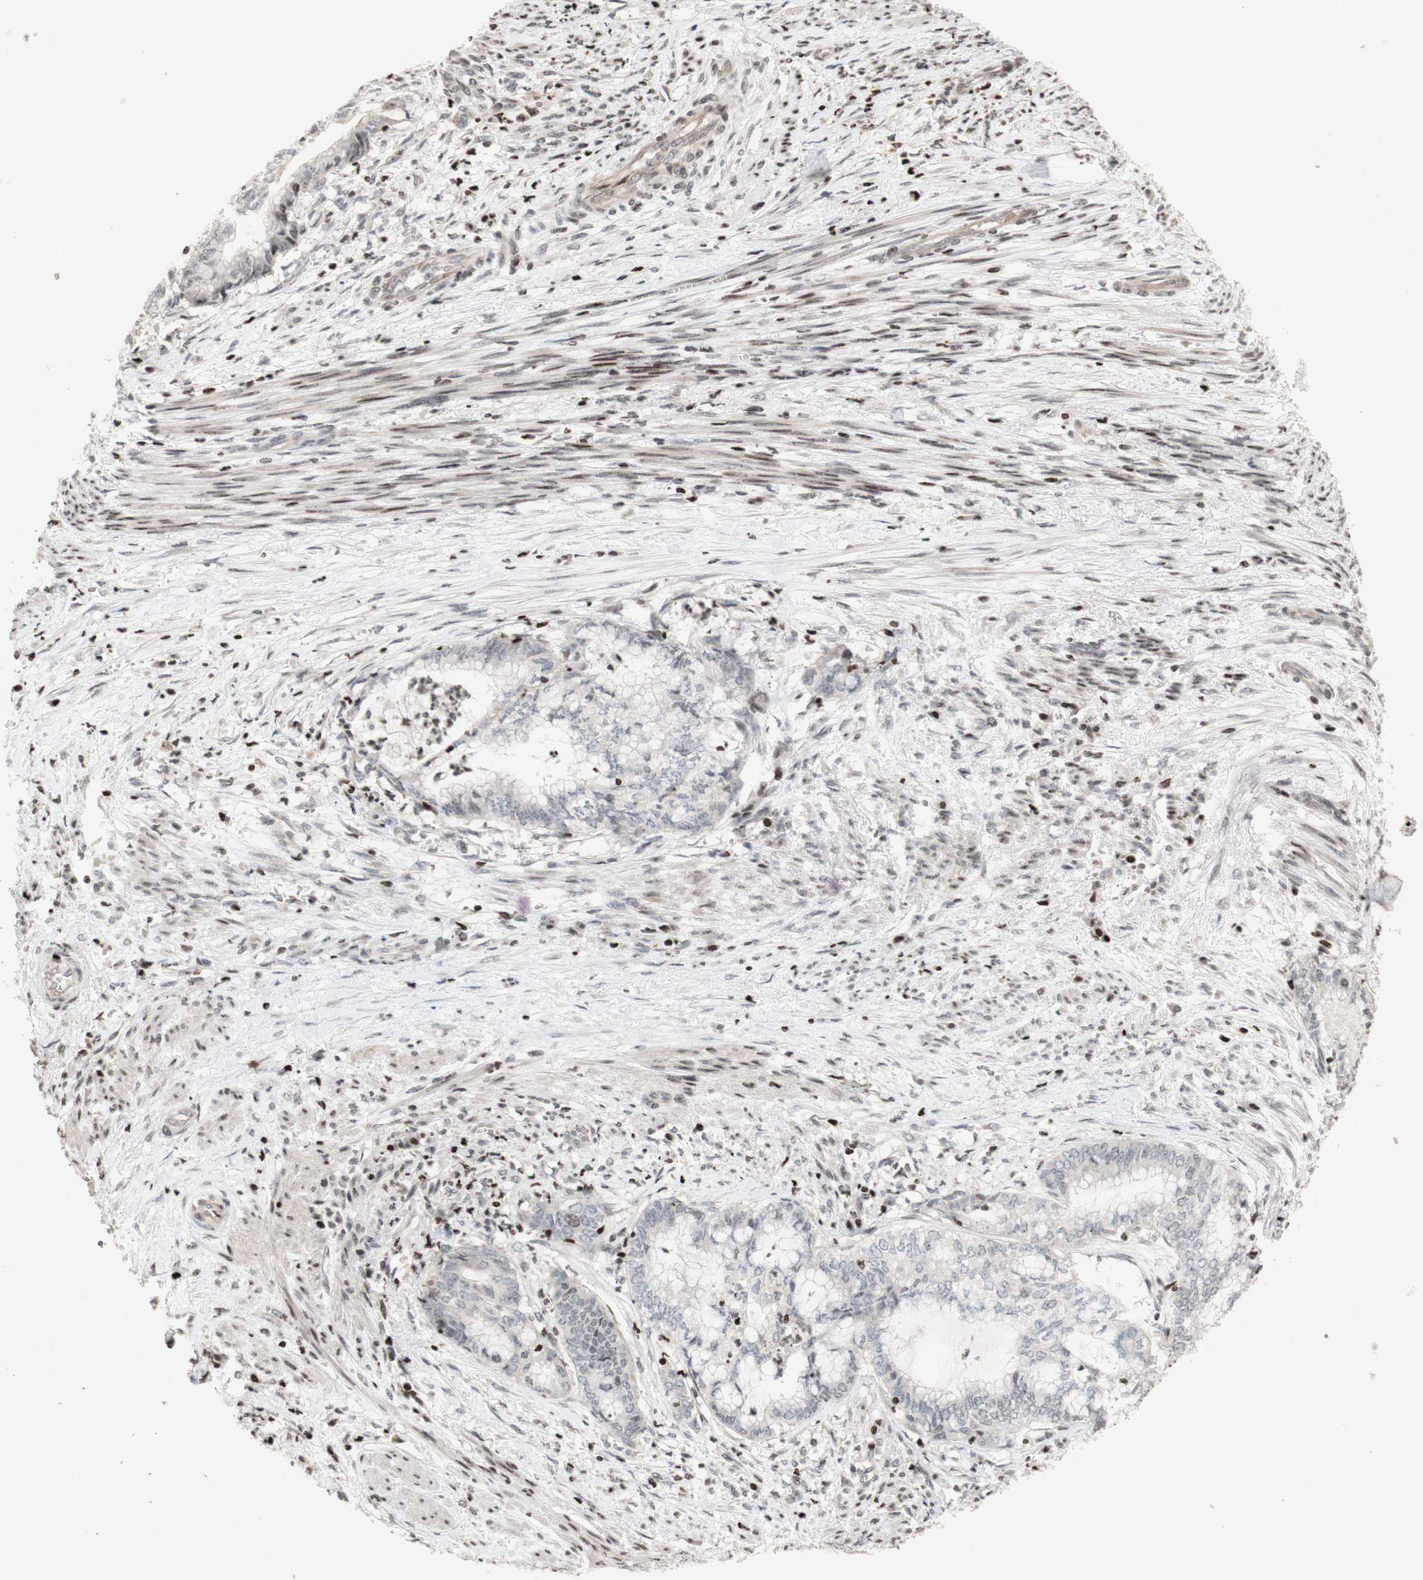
{"staining": {"intensity": "negative", "quantity": "none", "location": "none"}, "tissue": "endometrial cancer", "cell_type": "Tumor cells", "image_type": "cancer", "snomed": [{"axis": "morphology", "description": "Necrosis, NOS"}, {"axis": "morphology", "description": "Adenocarcinoma, NOS"}, {"axis": "topography", "description": "Endometrium"}], "caption": "IHC histopathology image of endometrial cancer stained for a protein (brown), which demonstrates no positivity in tumor cells. (DAB (3,3'-diaminobenzidine) immunohistochemistry (IHC) with hematoxylin counter stain).", "gene": "POLA1", "patient": {"sex": "female", "age": 79}}